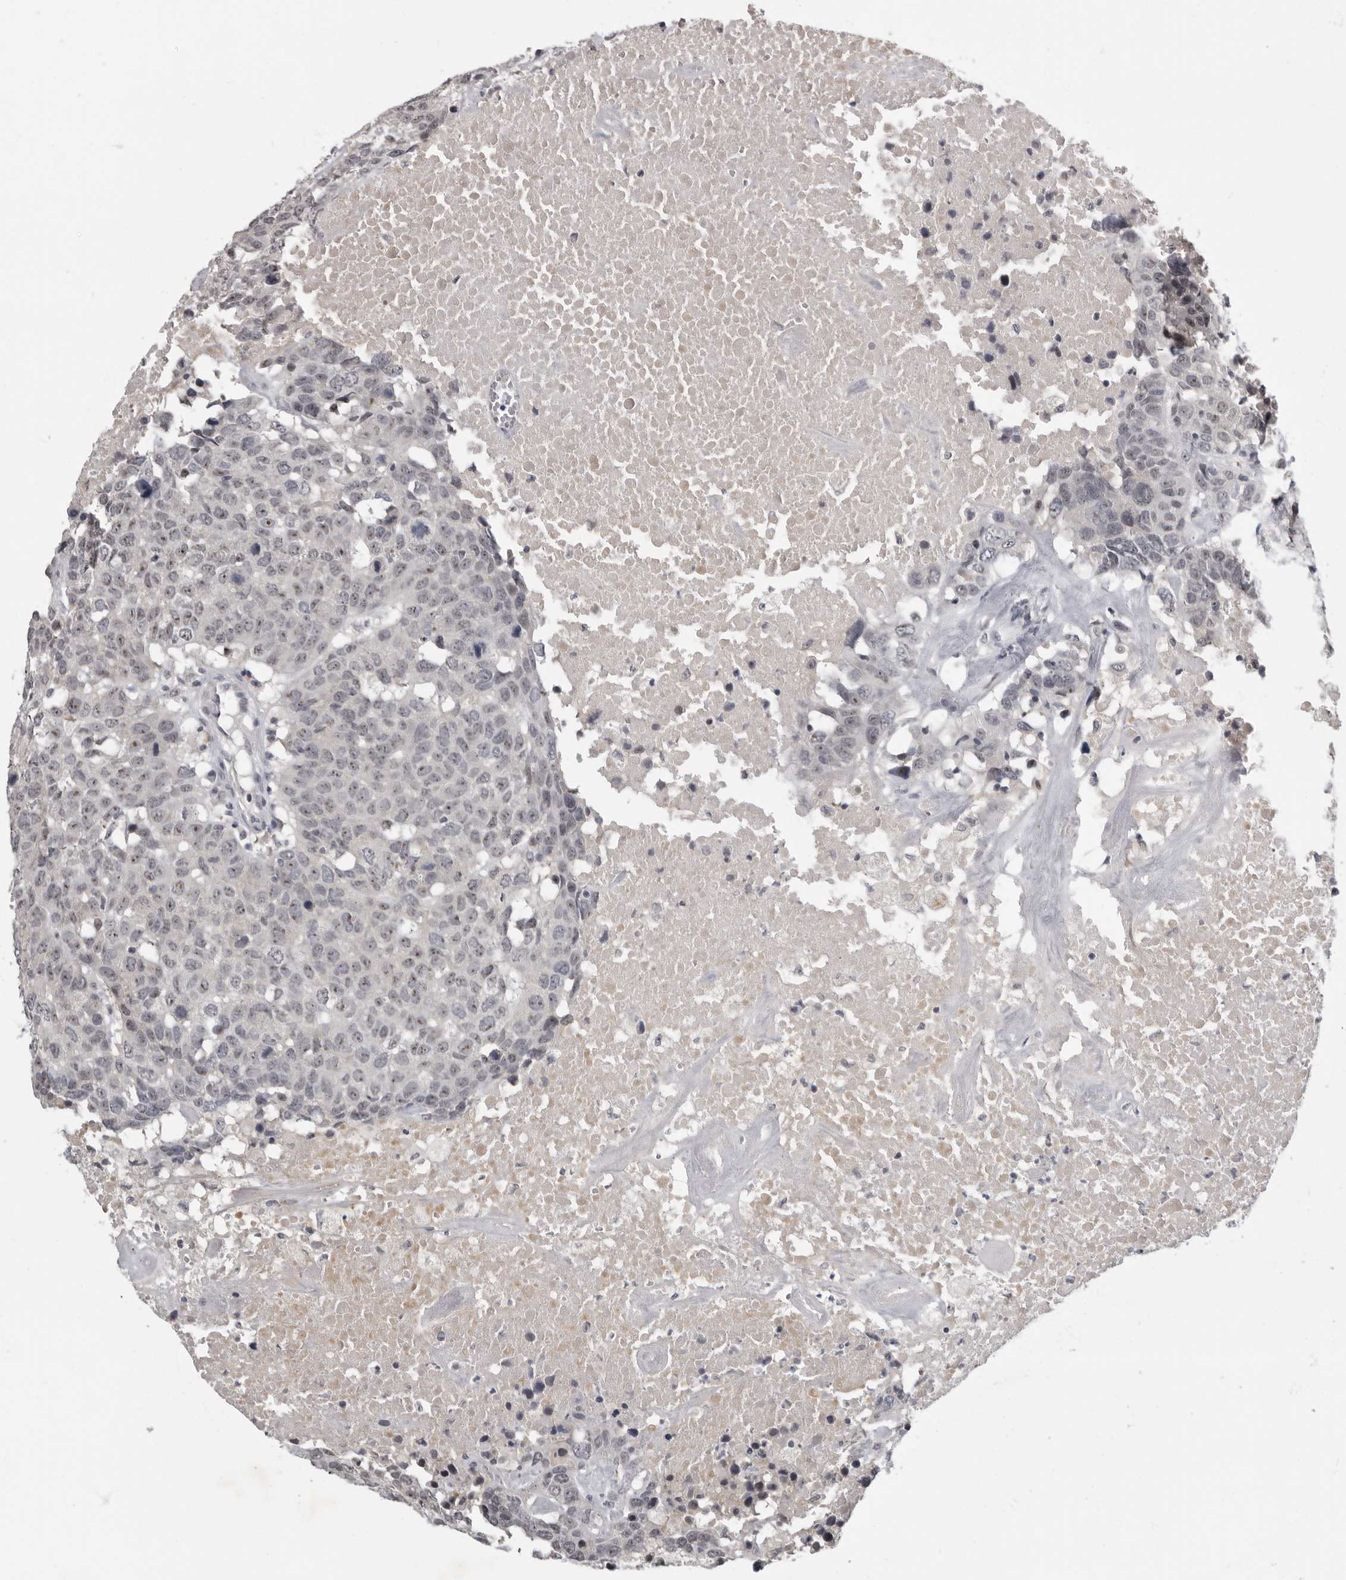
{"staining": {"intensity": "weak", "quantity": "<25%", "location": "nuclear"}, "tissue": "head and neck cancer", "cell_type": "Tumor cells", "image_type": "cancer", "snomed": [{"axis": "morphology", "description": "Squamous cell carcinoma, NOS"}, {"axis": "topography", "description": "Head-Neck"}], "caption": "Head and neck cancer was stained to show a protein in brown. There is no significant staining in tumor cells.", "gene": "MRTO4", "patient": {"sex": "male", "age": 66}}